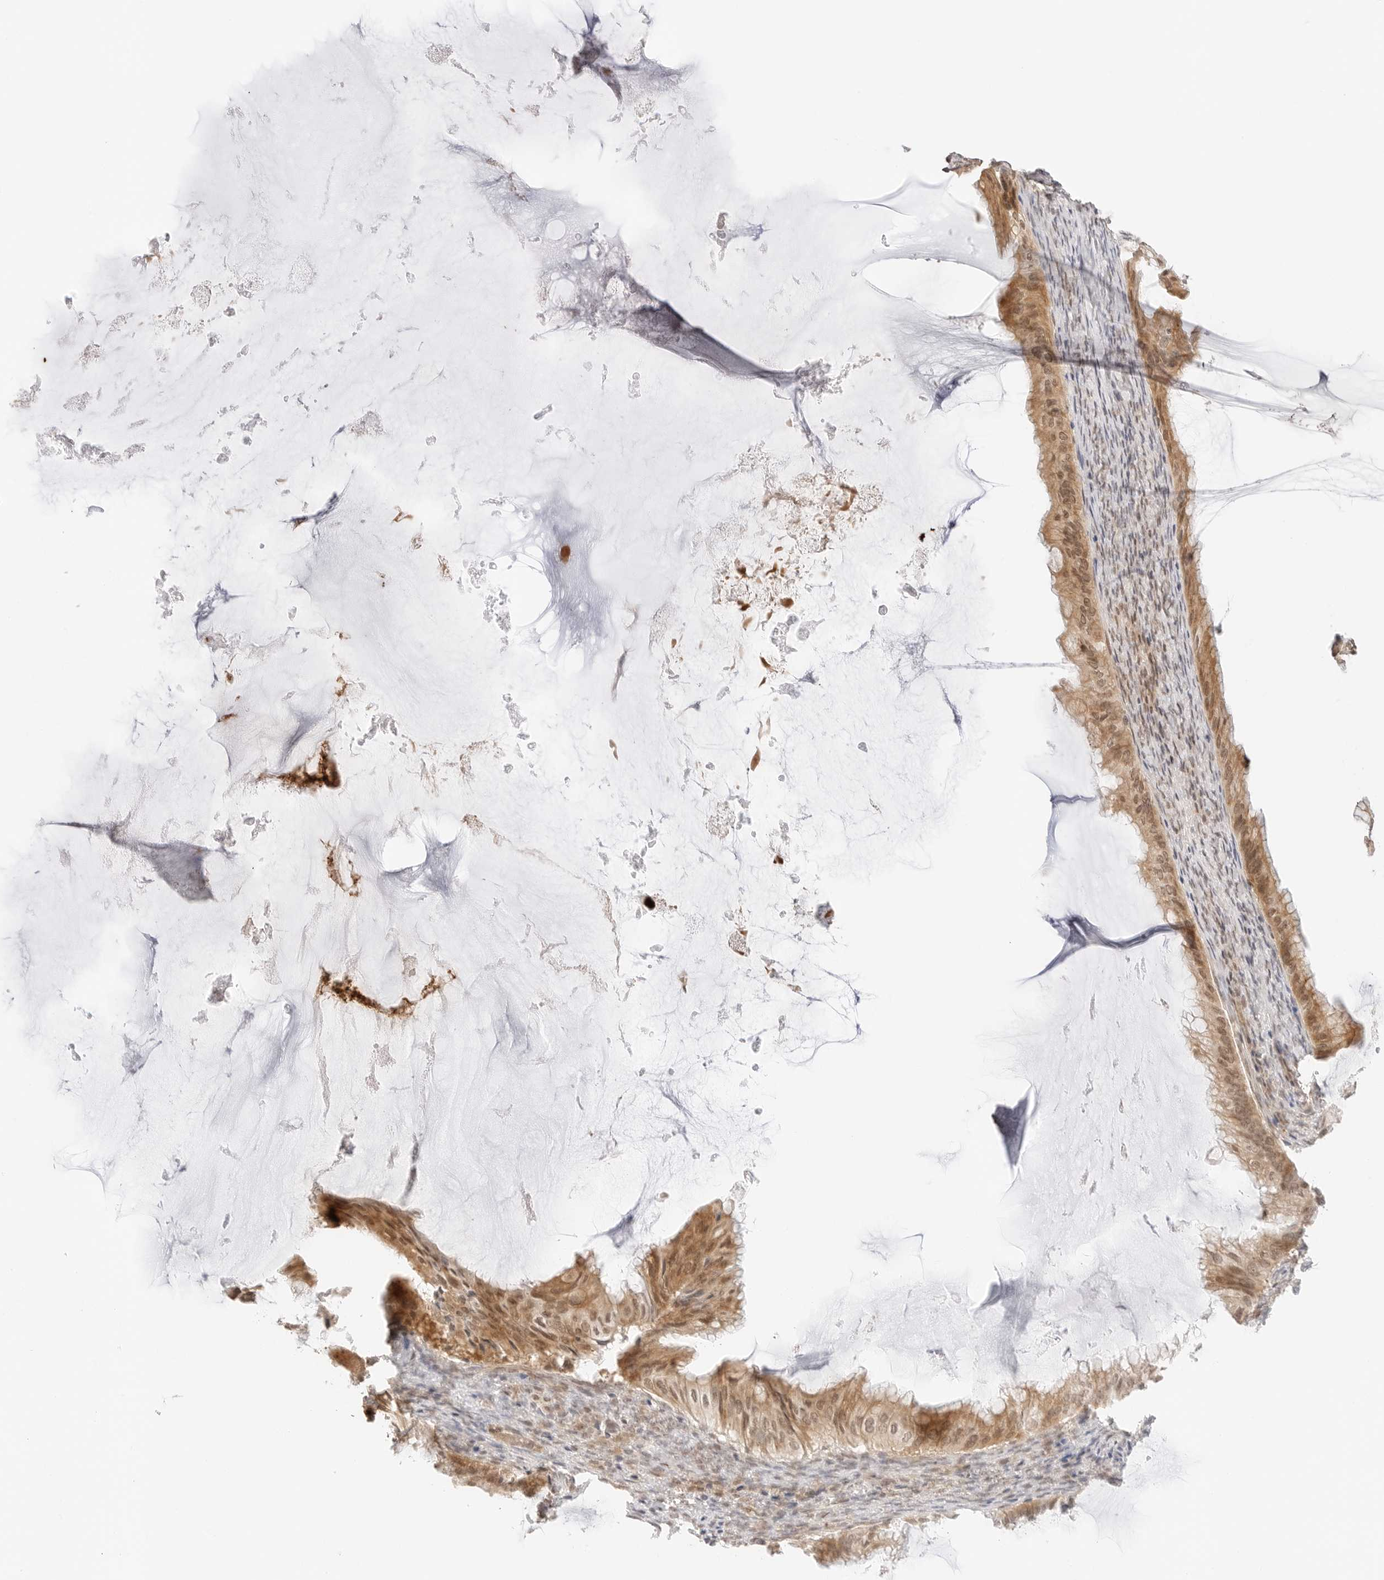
{"staining": {"intensity": "moderate", "quantity": ">75%", "location": "cytoplasmic/membranous,nuclear"}, "tissue": "ovarian cancer", "cell_type": "Tumor cells", "image_type": "cancer", "snomed": [{"axis": "morphology", "description": "Cystadenocarcinoma, mucinous, NOS"}, {"axis": "topography", "description": "Ovary"}], "caption": "This histopathology image shows ovarian cancer stained with IHC to label a protein in brown. The cytoplasmic/membranous and nuclear of tumor cells show moderate positivity for the protein. Nuclei are counter-stained blue.", "gene": "GPR34", "patient": {"sex": "female", "age": 61}}